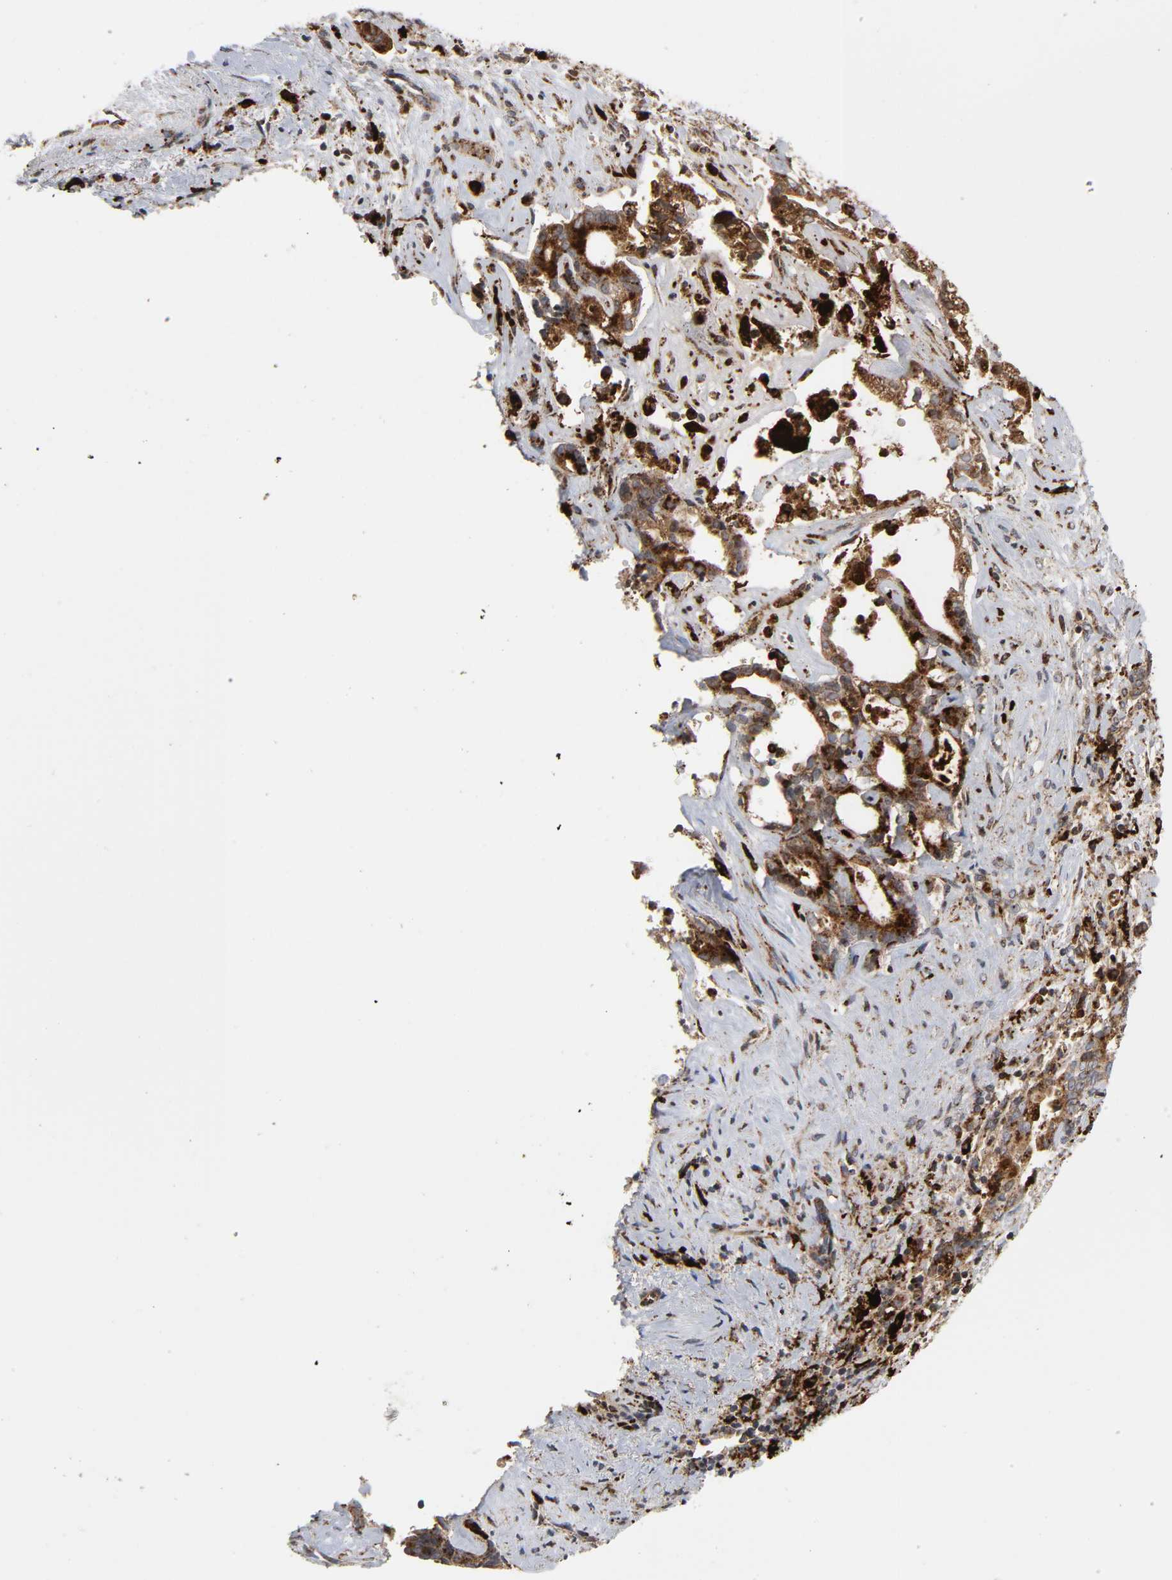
{"staining": {"intensity": "strong", "quantity": ">75%", "location": "cytoplasmic/membranous"}, "tissue": "liver cancer", "cell_type": "Tumor cells", "image_type": "cancer", "snomed": [{"axis": "morphology", "description": "Cholangiocarcinoma"}, {"axis": "topography", "description": "Liver"}], "caption": "The histopathology image displays immunohistochemical staining of liver cancer. There is strong cytoplasmic/membranous staining is seen in approximately >75% of tumor cells.", "gene": "PSAP", "patient": {"sex": "male", "age": 57}}